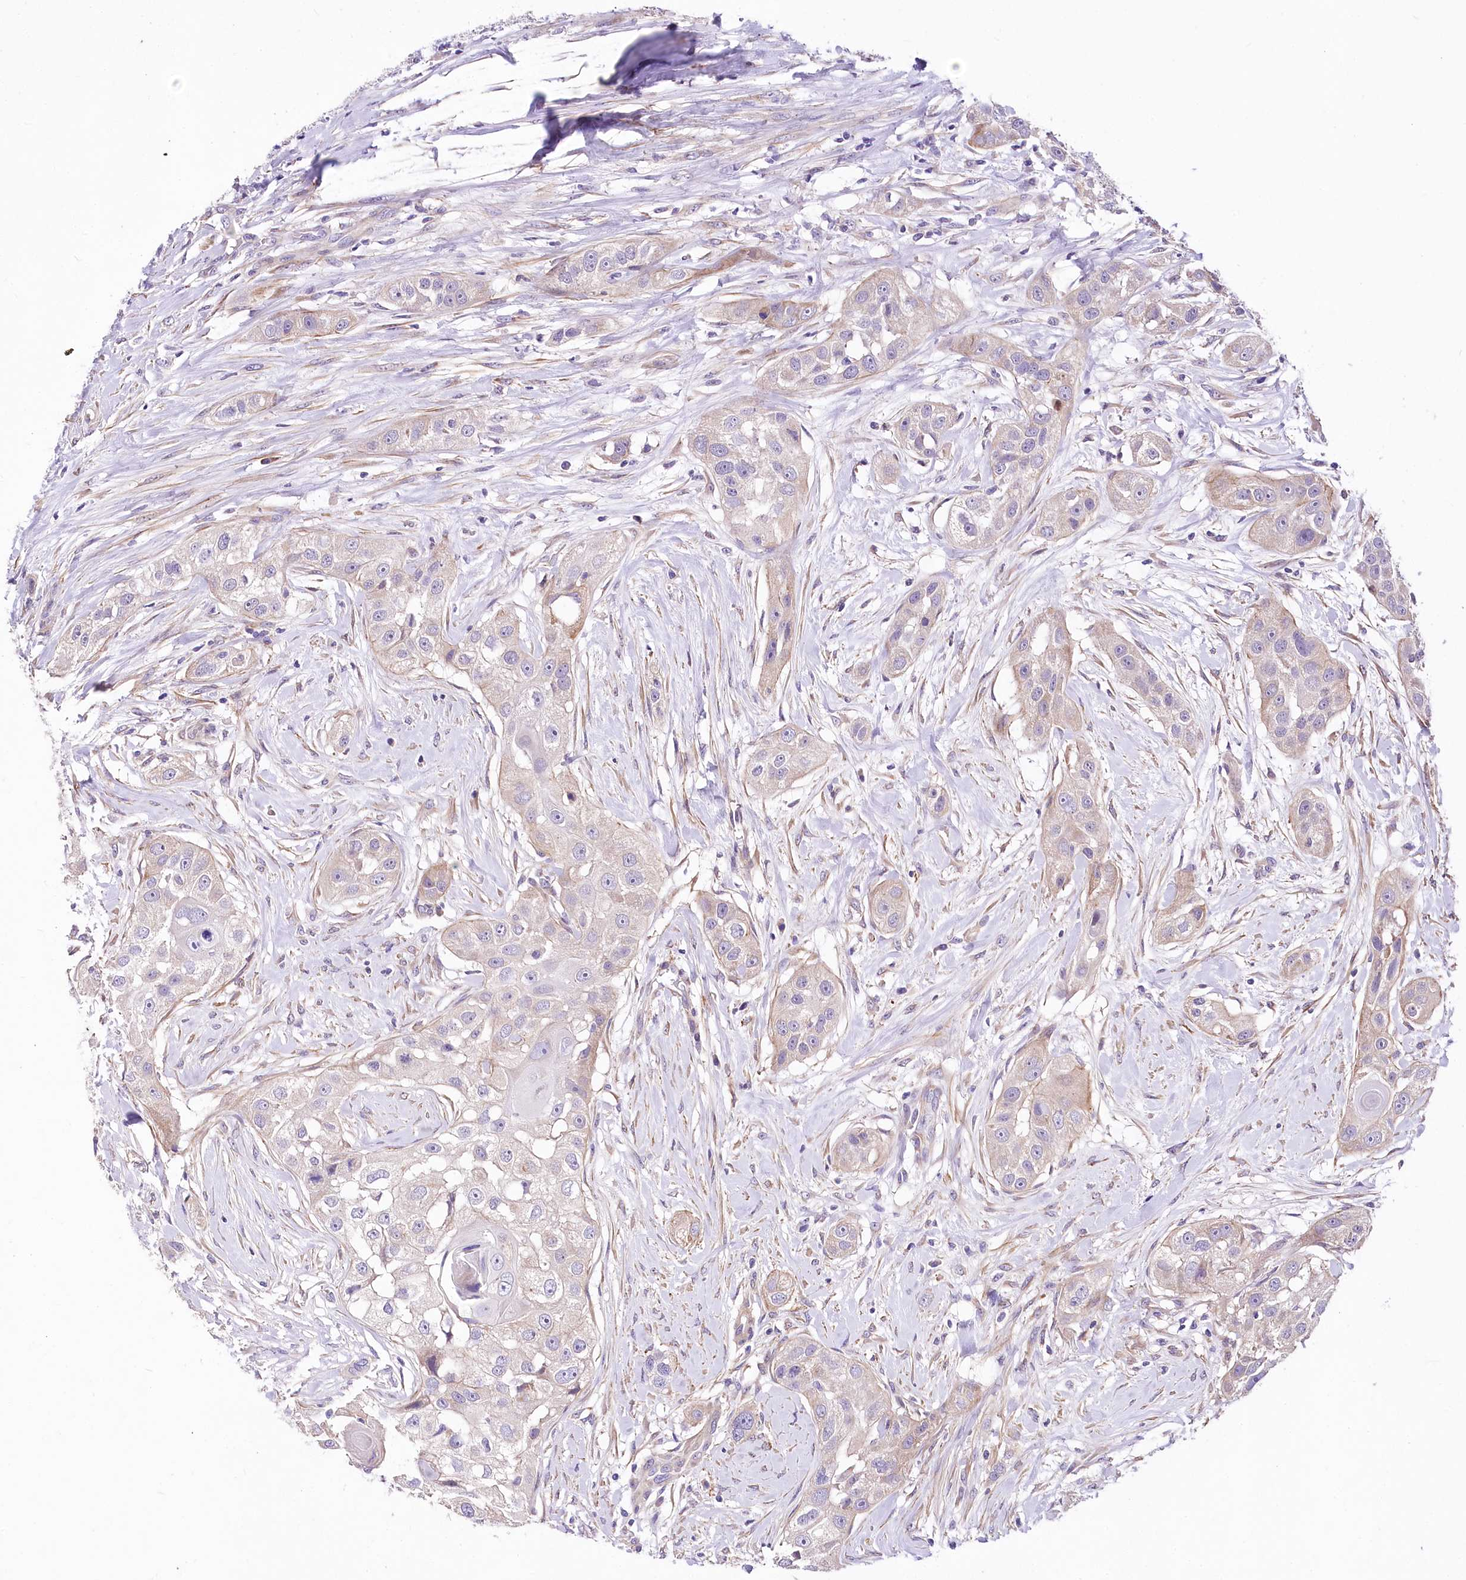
{"staining": {"intensity": "negative", "quantity": "none", "location": "none"}, "tissue": "head and neck cancer", "cell_type": "Tumor cells", "image_type": "cancer", "snomed": [{"axis": "morphology", "description": "Normal tissue, NOS"}, {"axis": "morphology", "description": "Squamous cell carcinoma, NOS"}, {"axis": "topography", "description": "Skeletal muscle"}, {"axis": "topography", "description": "Head-Neck"}], "caption": "DAB (3,3'-diaminobenzidine) immunohistochemical staining of human squamous cell carcinoma (head and neck) shows no significant expression in tumor cells. Brightfield microscopy of immunohistochemistry (IHC) stained with DAB (brown) and hematoxylin (blue), captured at high magnification.", "gene": "RDH16", "patient": {"sex": "male", "age": 51}}